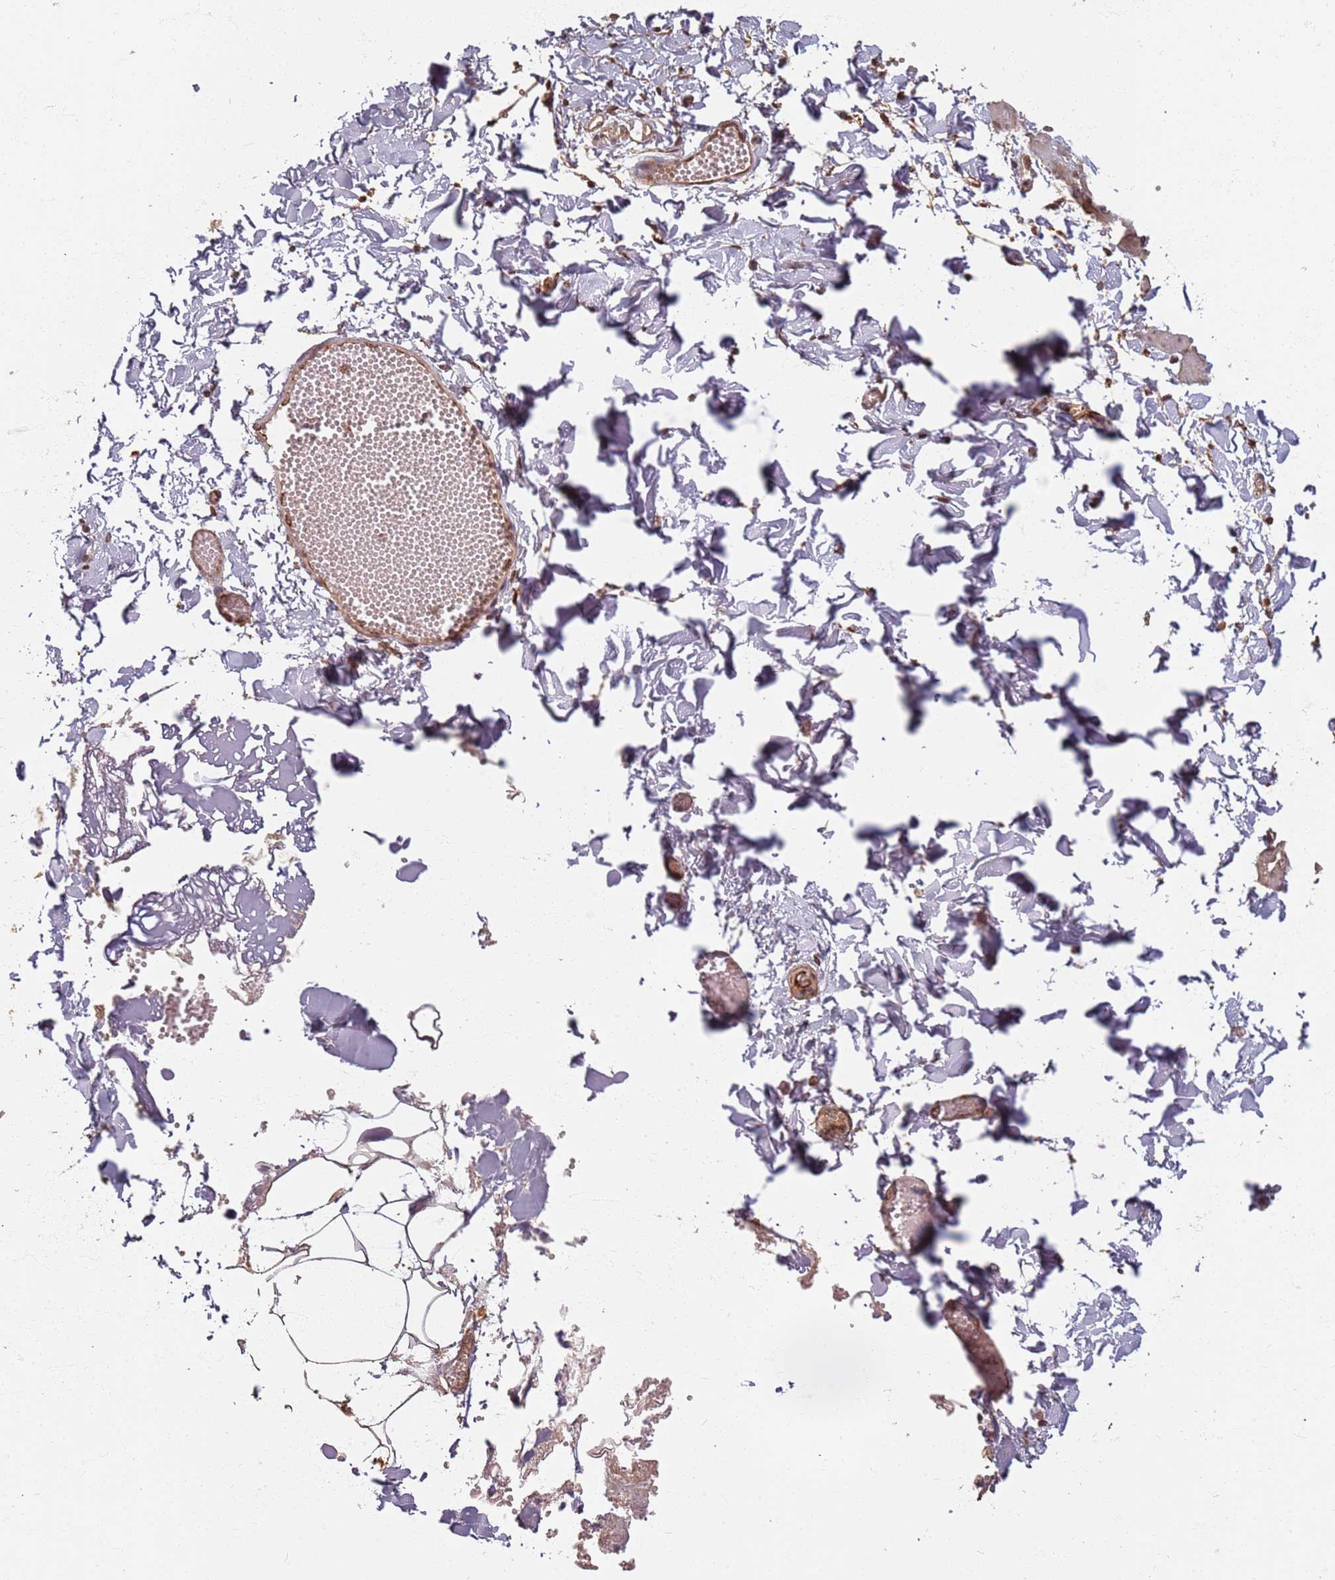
{"staining": {"intensity": "negative", "quantity": "none", "location": "none"}, "tissue": "adipose tissue", "cell_type": "Adipocytes", "image_type": "normal", "snomed": [{"axis": "morphology", "description": "Normal tissue, NOS"}, {"axis": "topography", "description": "Gallbladder"}, {"axis": "topography", "description": "Peripheral nerve tissue"}], "caption": "The immunohistochemistry photomicrograph has no significant positivity in adipocytes of adipose tissue. Nuclei are stained in blue.", "gene": "SDCCAG8", "patient": {"sex": "male", "age": 38}}